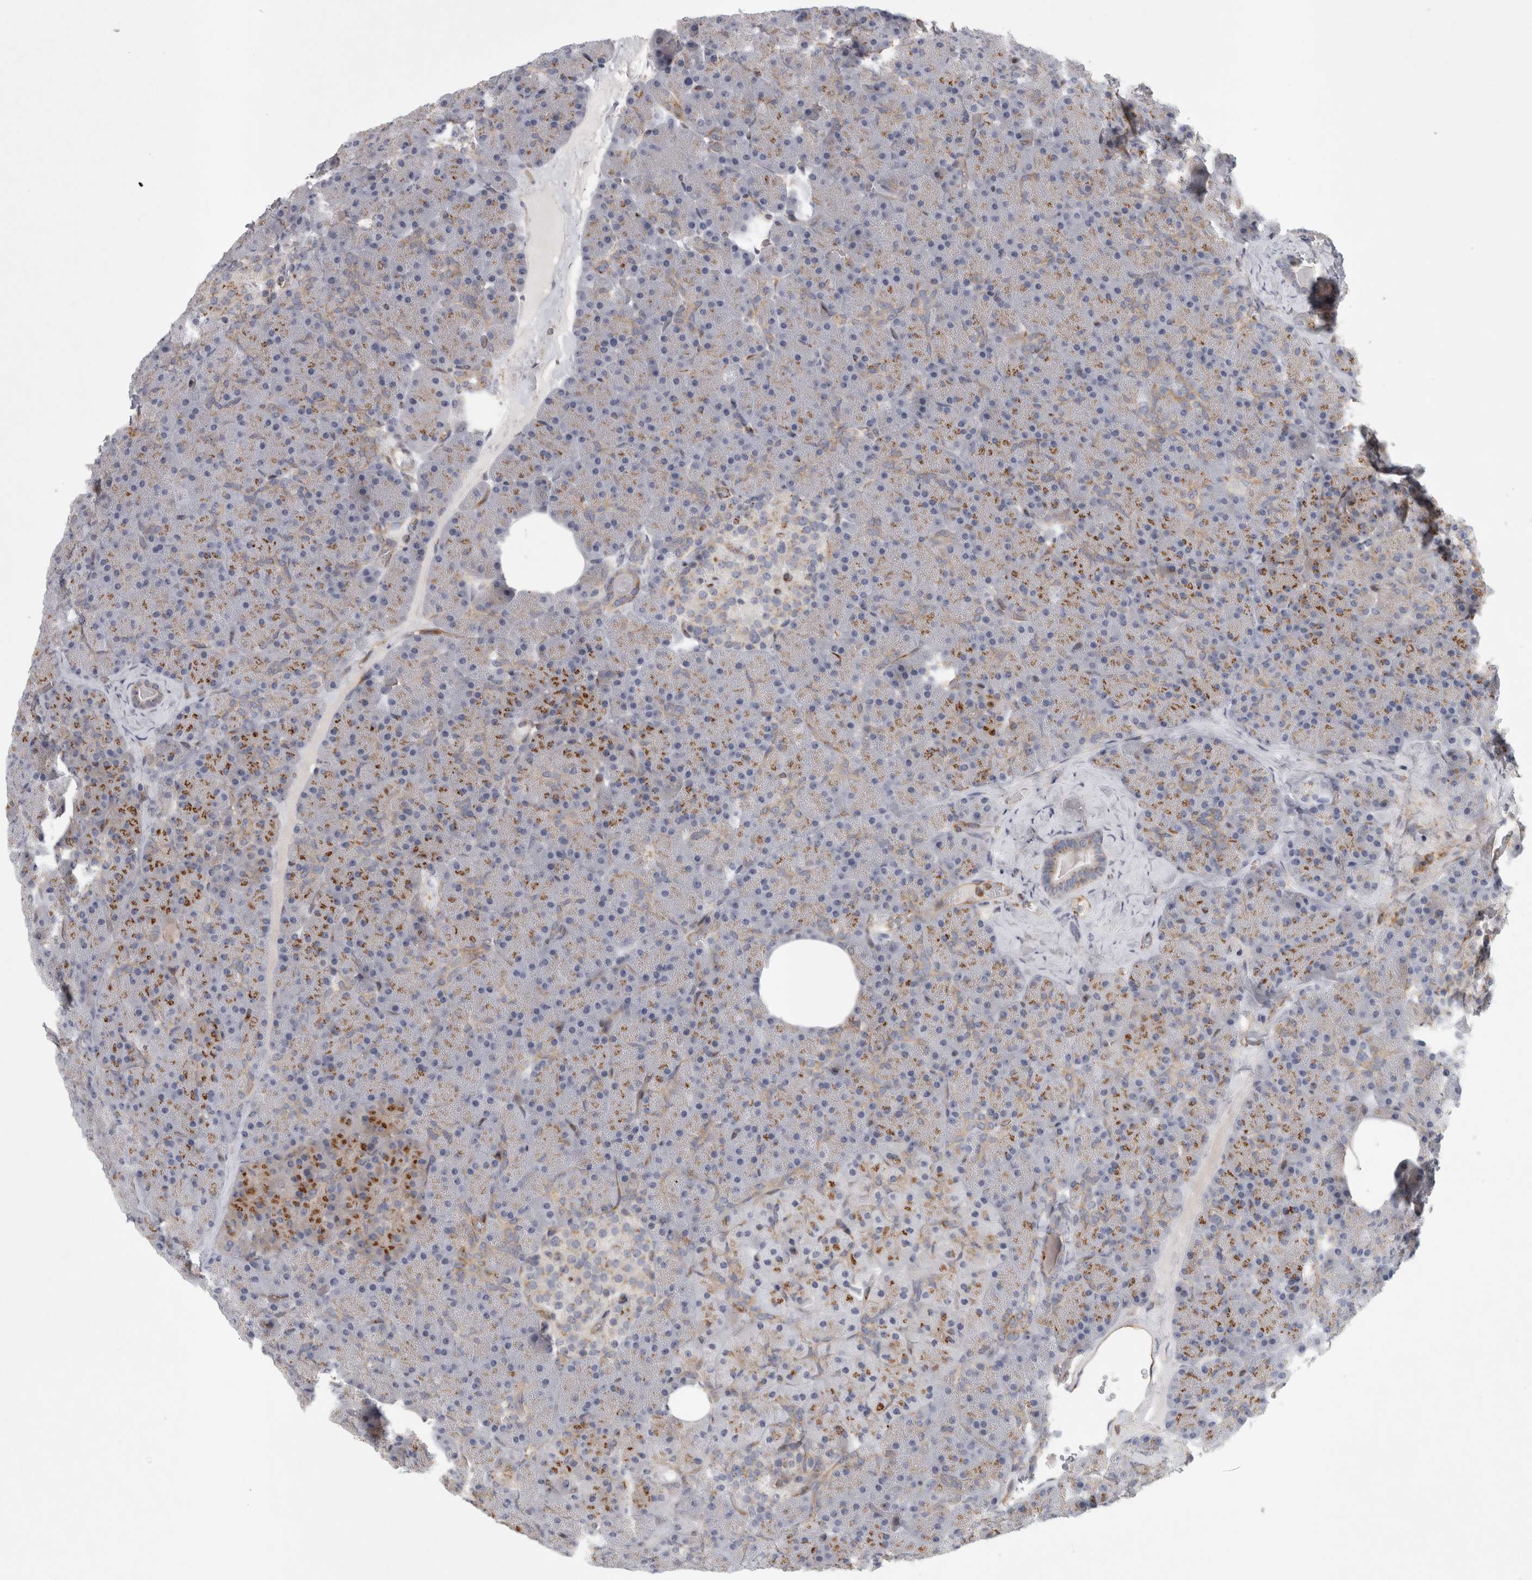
{"staining": {"intensity": "moderate", "quantity": "25%-75%", "location": "cytoplasmic/membranous"}, "tissue": "pancreas", "cell_type": "Exocrine glandular cells", "image_type": "normal", "snomed": [{"axis": "morphology", "description": "Normal tissue, NOS"}, {"axis": "morphology", "description": "Carcinoid, malignant, NOS"}, {"axis": "topography", "description": "Pancreas"}], "caption": "This photomicrograph shows benign pancreas stained with immunohistochemistry to label a protein in brown. The cytoplasmic/membranous of exocrine glandular cells show moderate positivity for the protein. Nuclei are counter-stained blue.", "gene": "PEX6", "patient": {"sex": "female", "age": 35}}